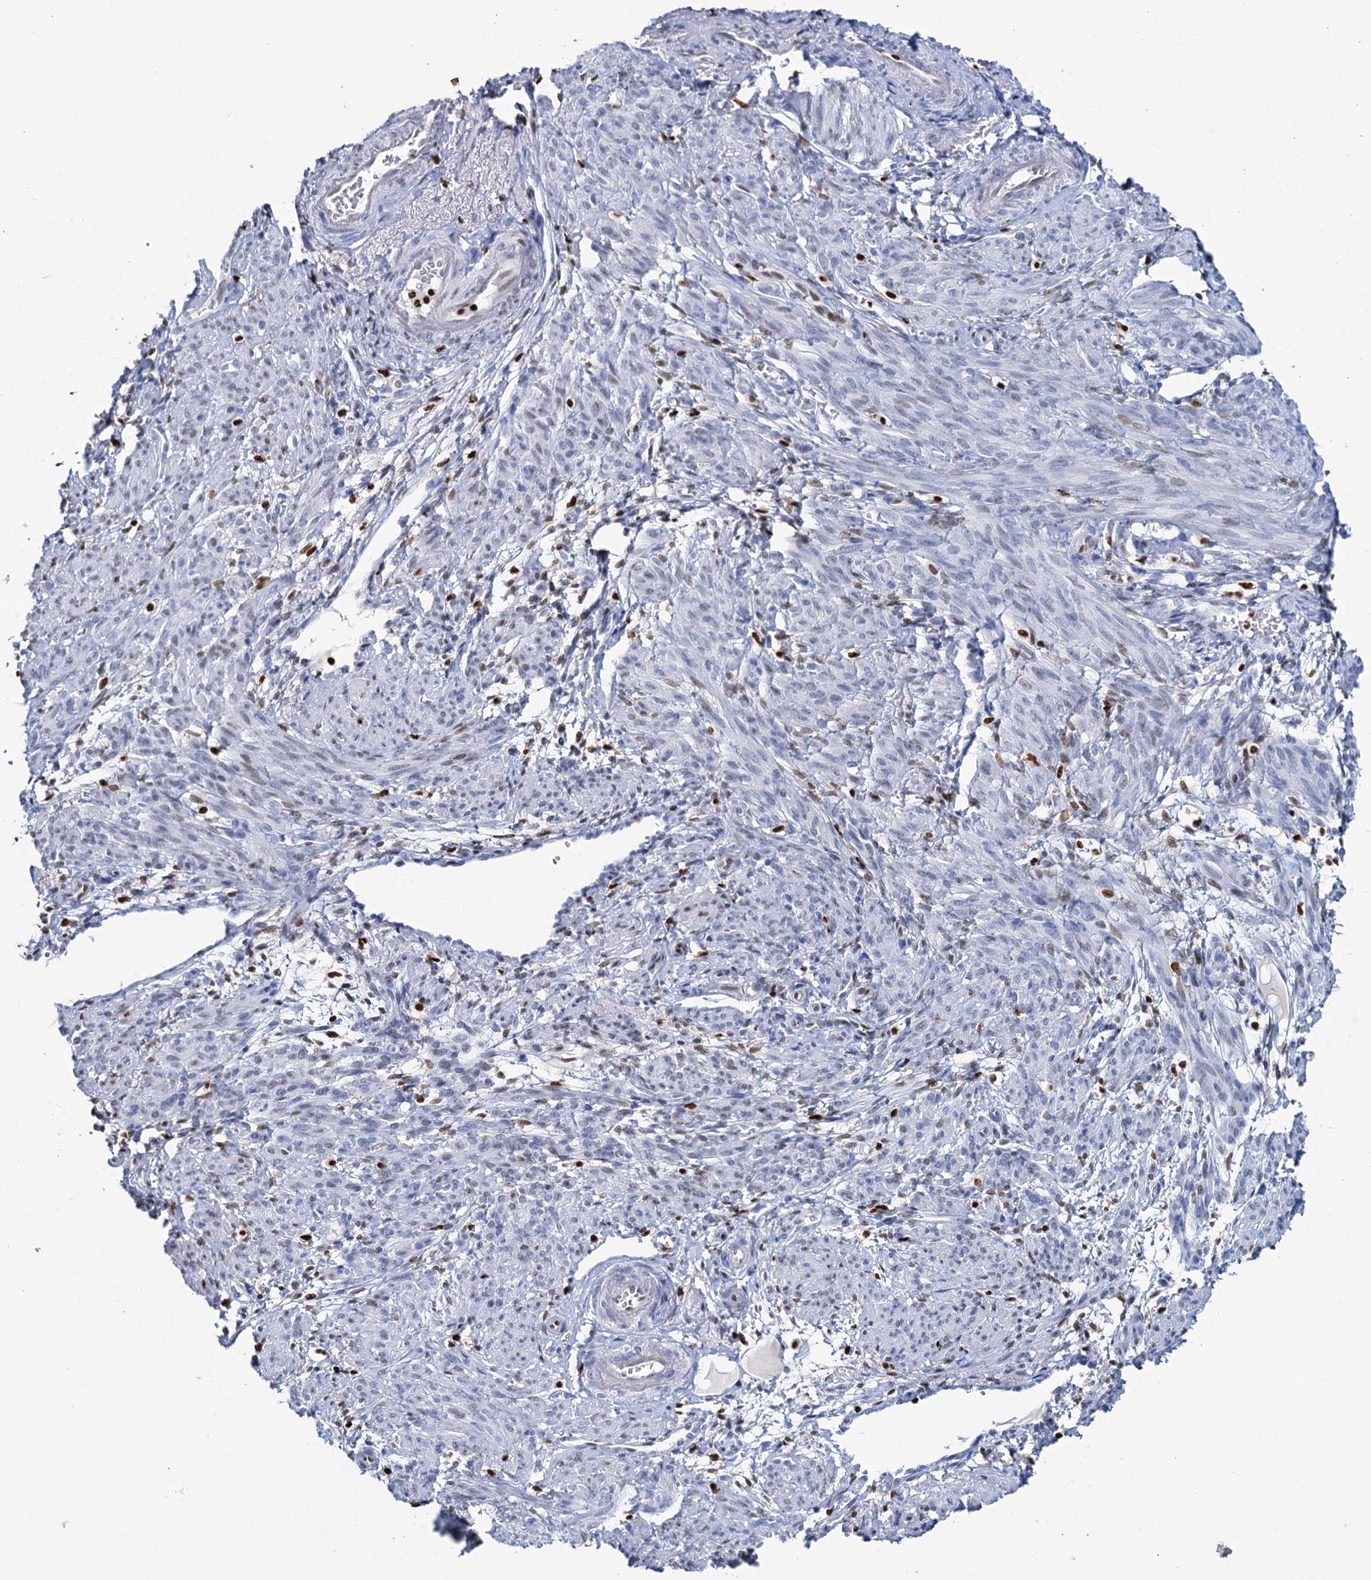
{"staining": {"intensity": "moderate", "quantity": "25%-75%", "location": "nuclear"}, "tissue": "smooth muscle", "cell_type": "Smooth muscle cells", "image_type": "normal", "snomed": [{"axis": "morphology", "description": "Normal tissue, NOS"}, {"axis": "topography", "description": "Smooth muscle"}], "caption": "Protein staining of unremarkable smooth muscle reveals moderate nuclear staining in about 25%-75% of smooth muscle cells. Using DAB (3,3'-diaminobenzidine) (brown) and hematoxylin (blue) stains, captured at high magnification using brightfield microscopy.", "gene": "CELF2", "patient": {"sex": "female", "age": 39}}